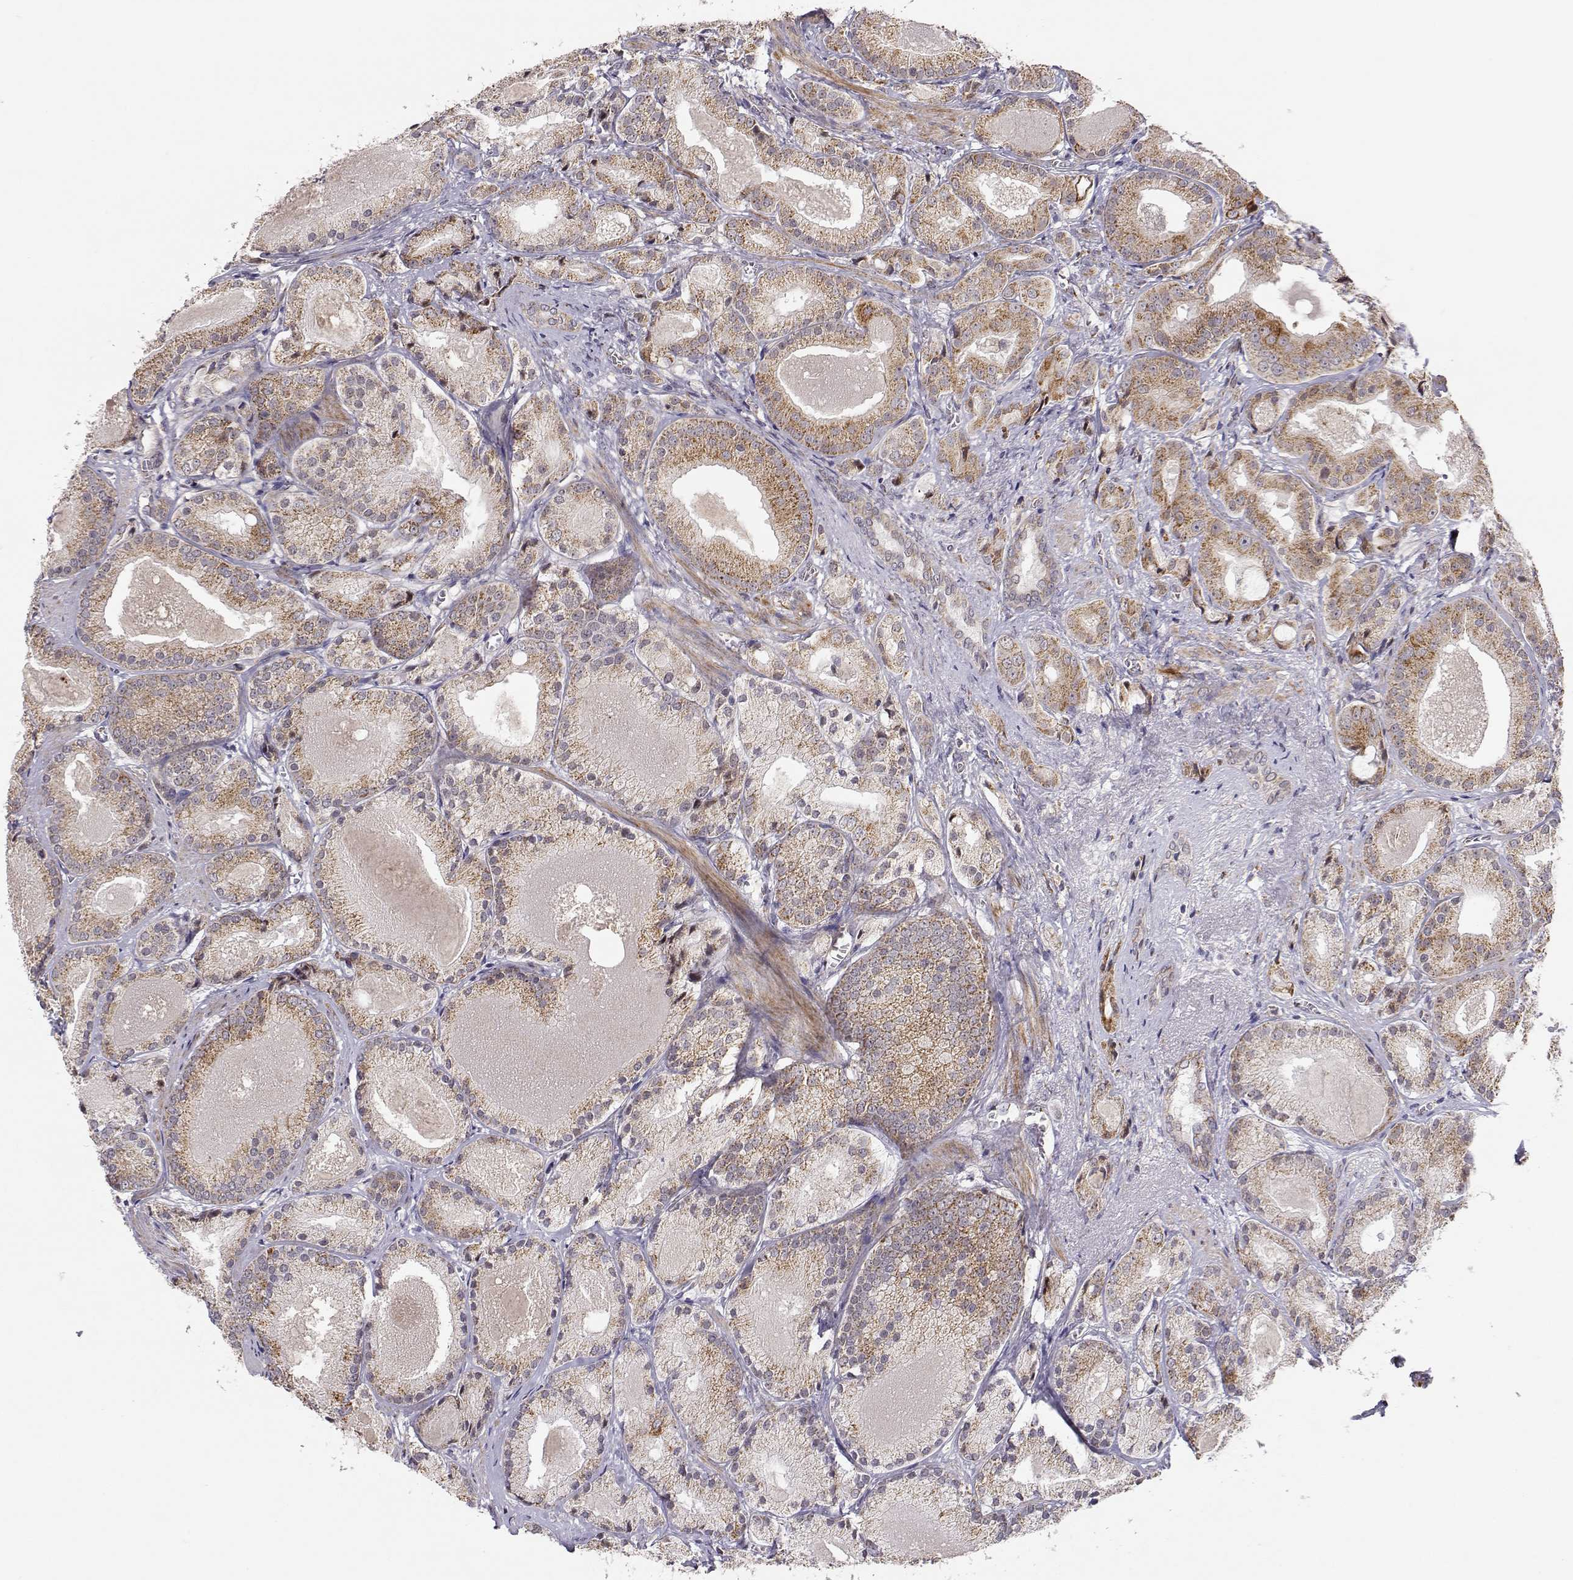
{"staining": {"intensity": "weak", "quantity": ">75%", "location": "cytoplasmic/membranous"}, "tissue": "prostate cancer", "cell_type": "Tumor cells", "image_type": "cancer", "snomed": [{"axis": "morphology", "description": "Adenocarcinoma, High grade"}, {"axis": "topography", "description": "Prostate"}], "caption": "Tumor cells show low levels of weak cytoplasmic/membranous positivity in approximately >75% of cells in human high-grade adenocarcinoma (prostate).", "gene": "EXOG", "patient": {"sex": "male", "age": 66}}